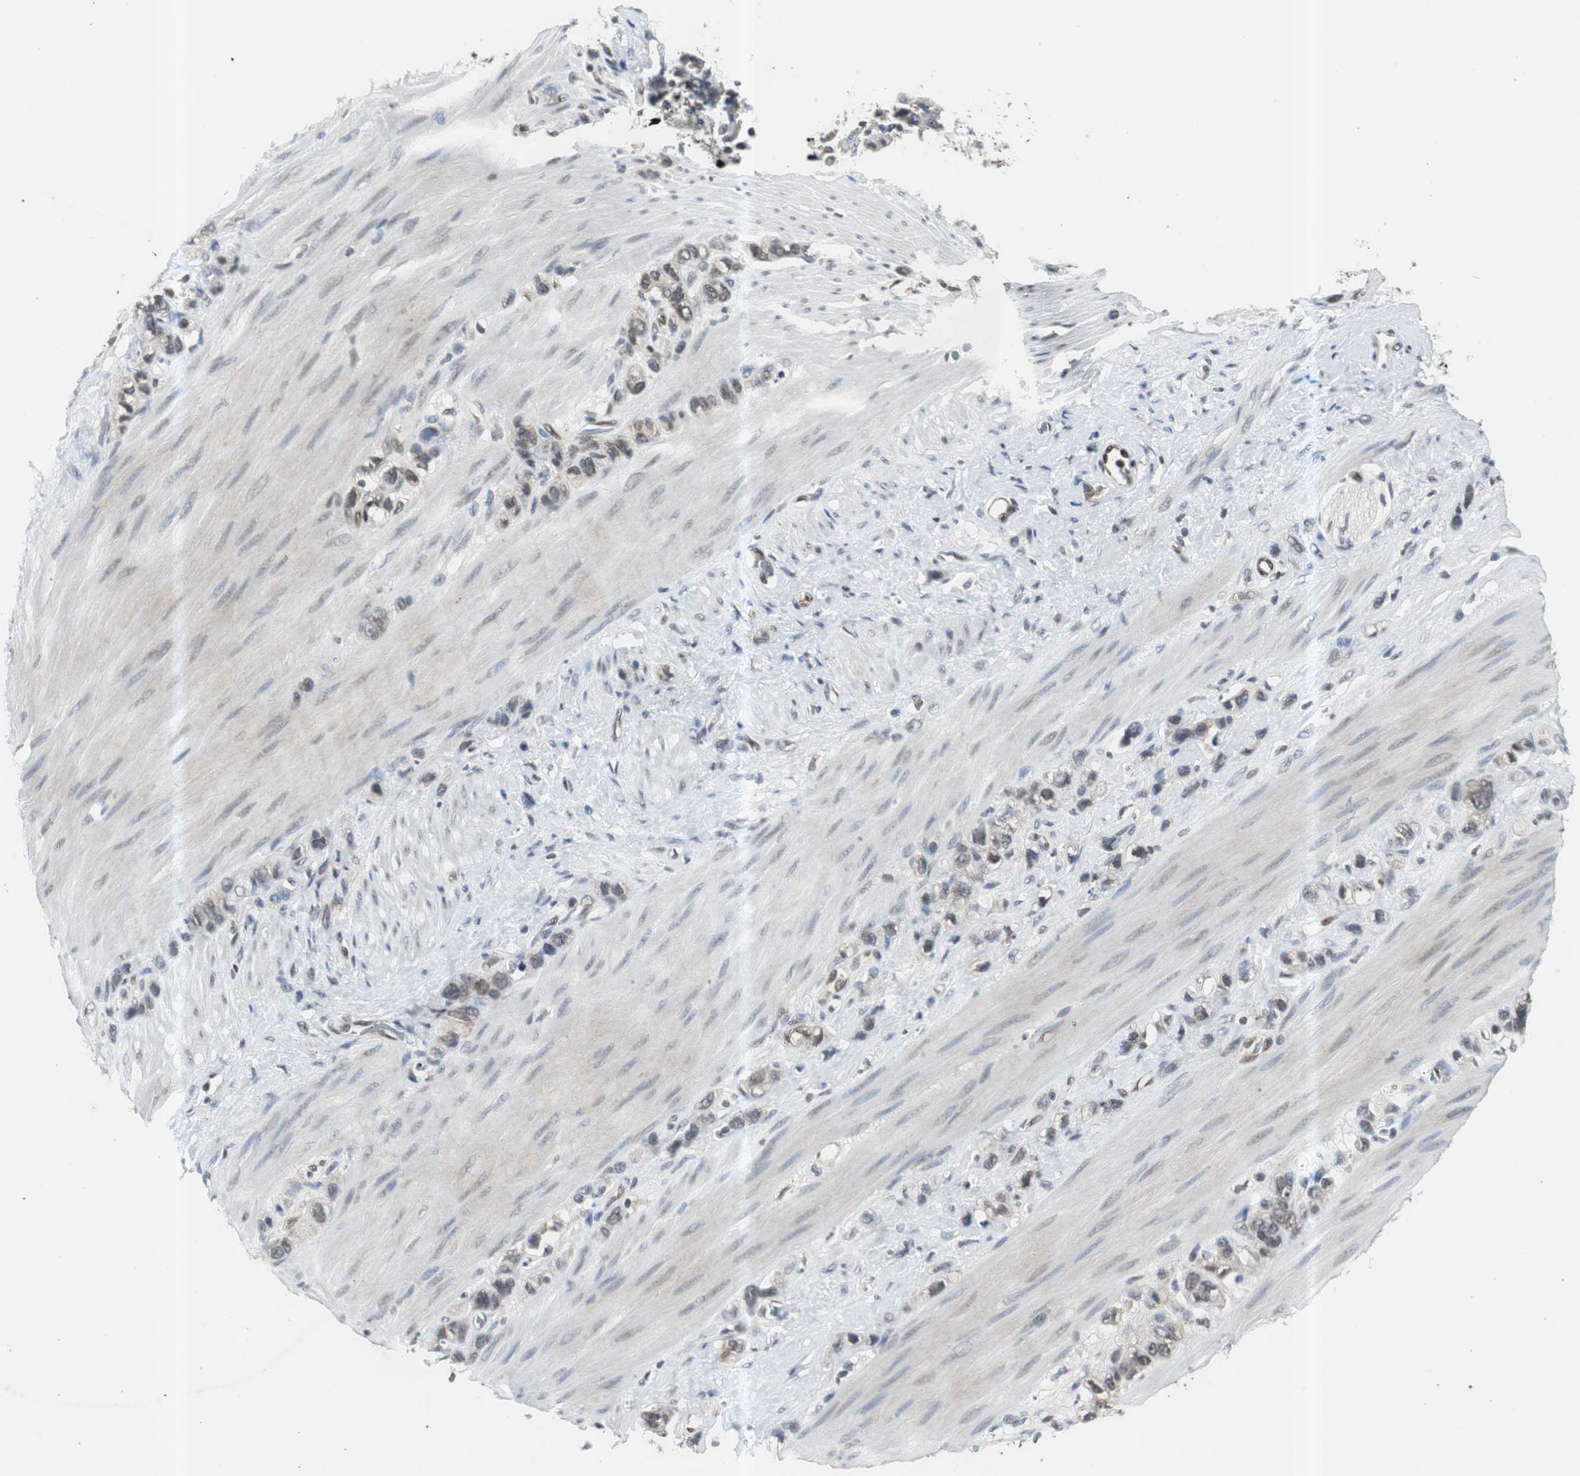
{"staining": {"intensity": "weak", "quantity": ">75%", "location": "cytoplasmic/membranous,nuclear"}, "tissue": "stomach cancer", "cell_type": "Tumor cells", "image_type": "cancer", "snomed": [{"axis": "morphology", "description": "Normal tissue, NOS"}, {"axis": "morphology", "description": "Adenocarcinoma, NOS"}, {"axis": "morphology", "description": "Adenocarcinoma, High grade"}, {"axis": "topography", "description": "Stomach, upper"}, {"axis": "topography", "description": "Stomach"}], "caption": "A low amount of weak cytoplasmic/membranous and nuclear staining is present in approximately >75% of tumor cells in stomach cancer tissue. (DAB (3,3'-diaminobenzidine) IHC with brightfield microscopy, high magnification).", "gene": "SMAD1", "patient": {"sex": "female", "age": 65}}